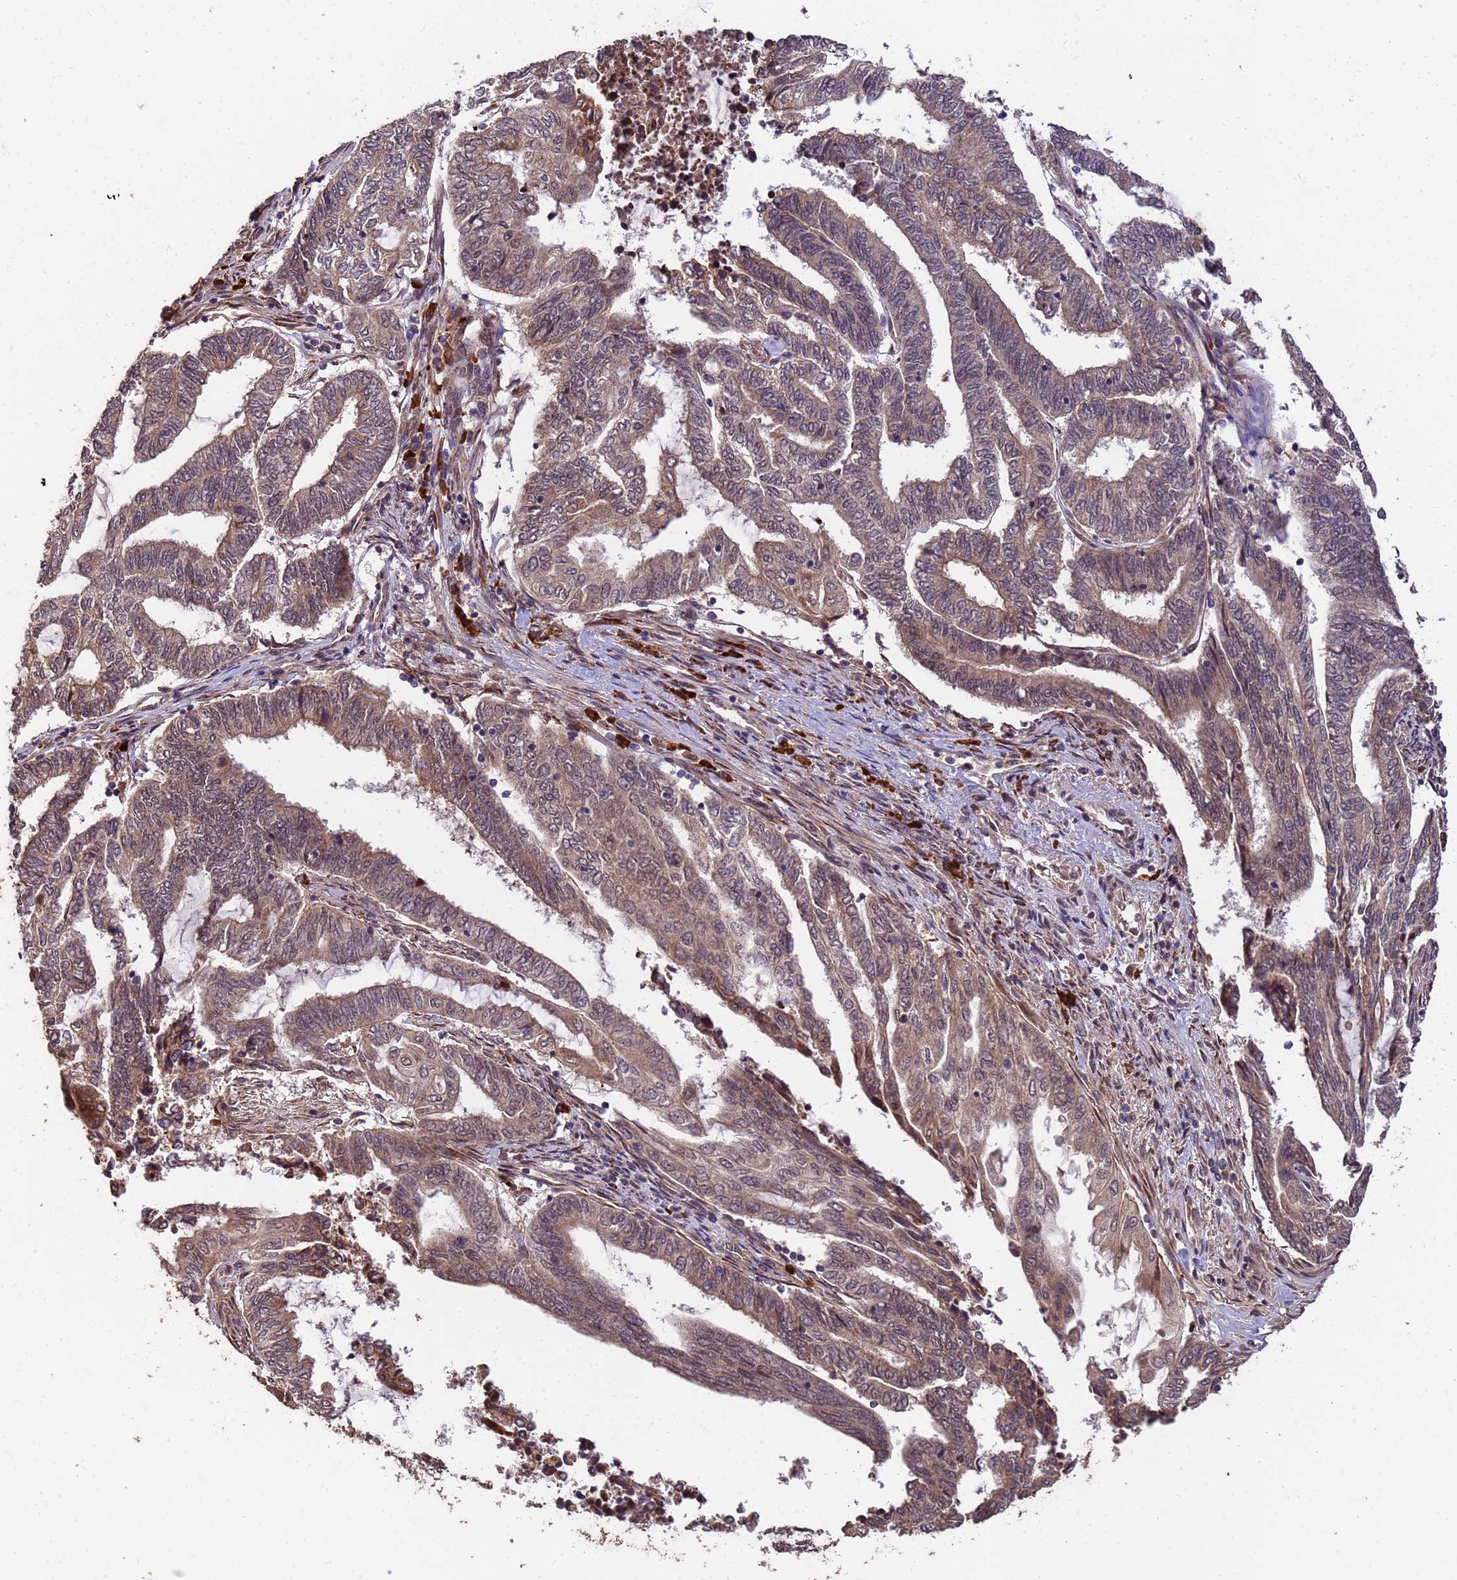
{"staining": {"intensity": "moderate", "quantity": ">75%", "location": "cytoplasmic/membranous,nuclear"}, "tissue": "endometrial cancer", "cell_type": "Tumor cells", "image_type": "cancer", "snomed": [{"axis": "morphology", "description": "Adenocarcinoma, NOS"}, {"axis": "topography", "description": "Uterus"}, {"axis": "topography", "description": "Endometrium"}], "caption": "Protein staining demonstrates moderate cytoplasmic/membranous and nuclear expression in approximately >75% of tumor cells in endometrial cancer (adenocarcinoma). The staining was performed using DAB, with brown indicating positive protein expression. Nuclei are stained blue with hematoxylin.", "gene": "ZNF619", "patient": {"sex": "female", "age": 70}}